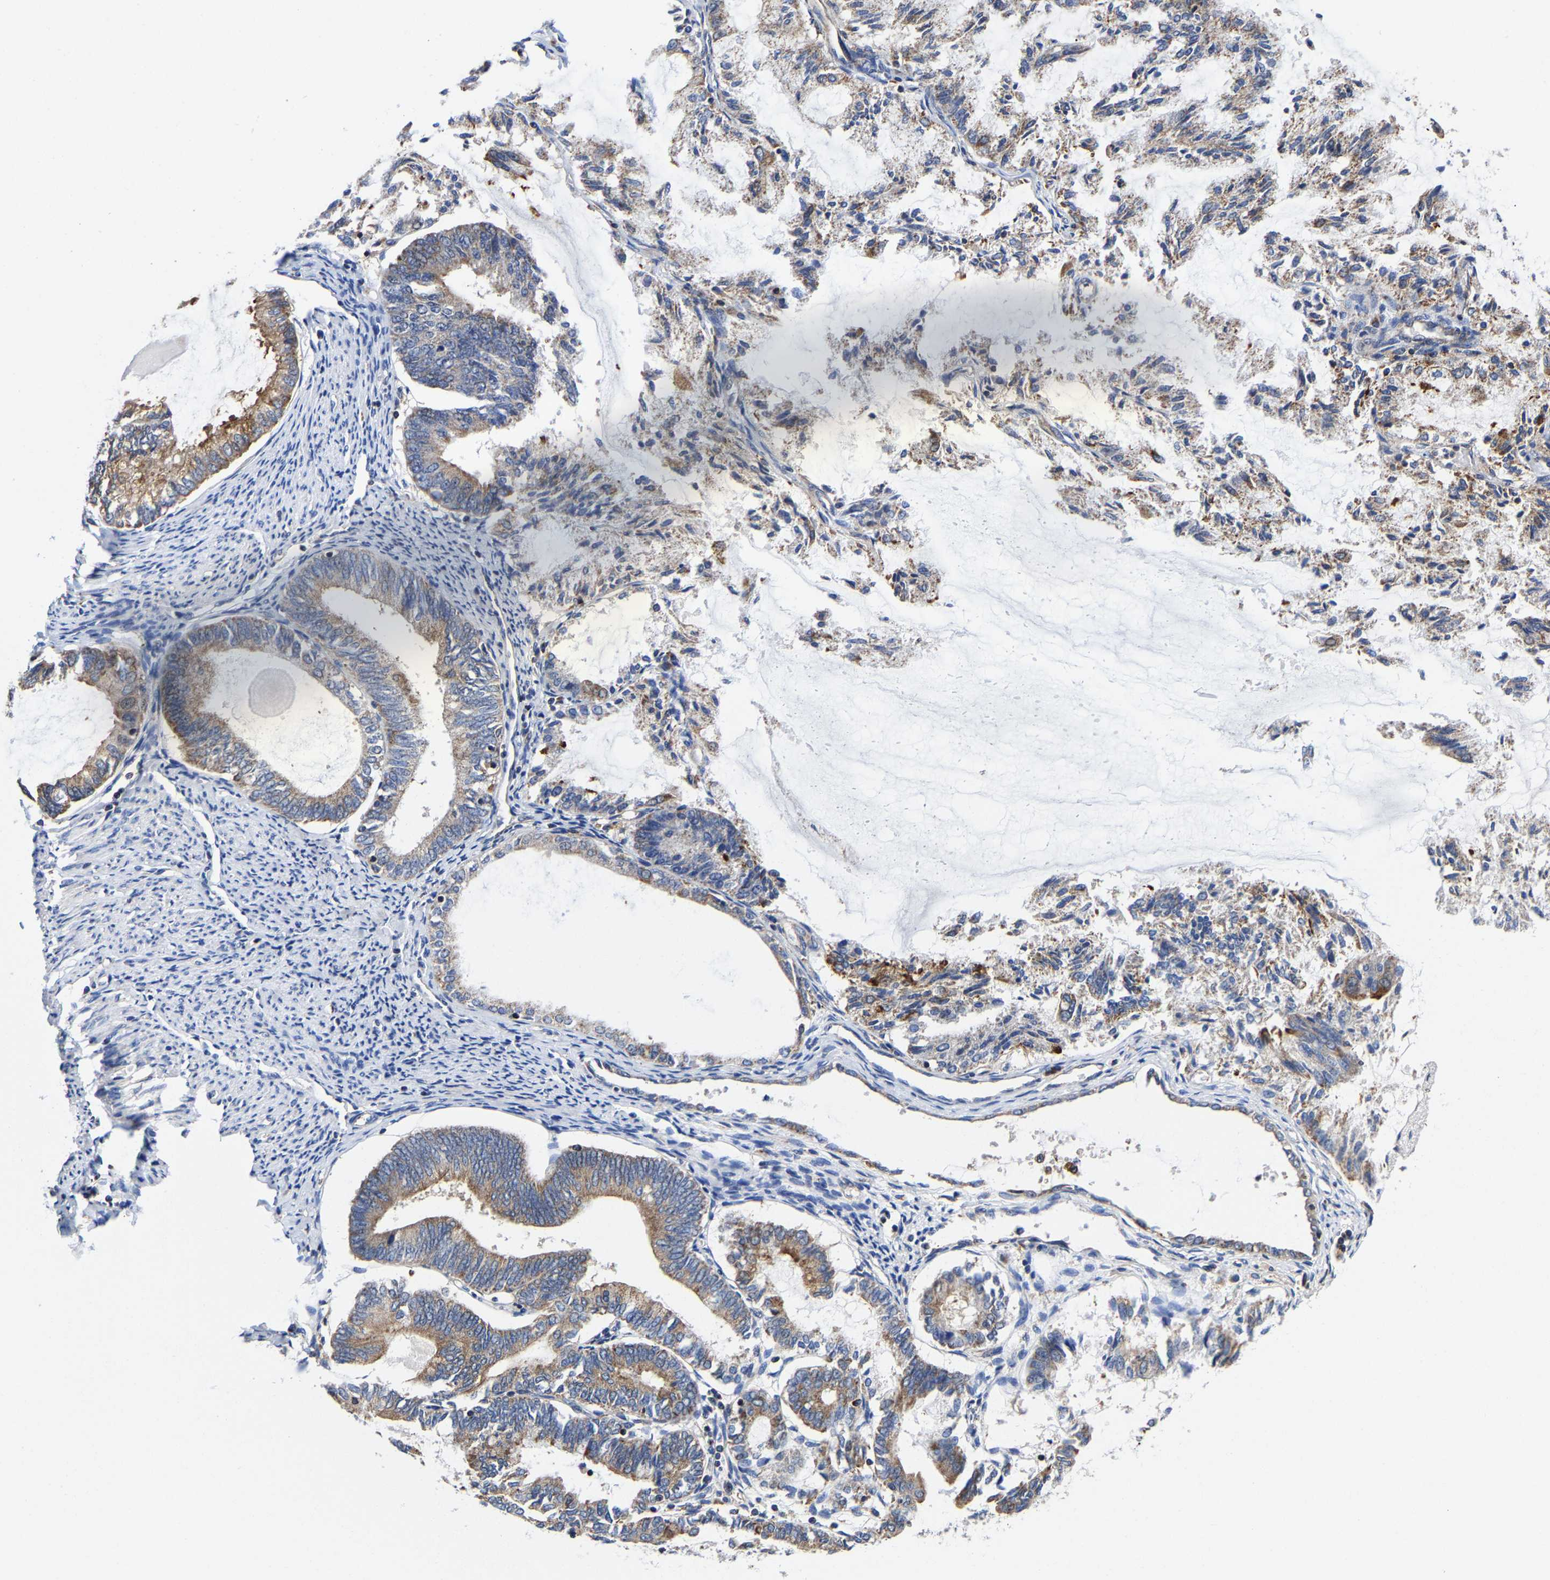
{"staining": {"intensity": "moderate", "quantity": ">75%", "location": "cytoplasmic/membranous"}, "tissue": "endometrial cancer", "cell_type": "Tumor cells", "image_type": "cancer", "snomed": [{"axis": "morphology", "description": "Adenocarcinoma, NOS"}, {"axis": "topography", "description": "Endometrium"}], "caption": "Endometrial cancer (adenocarcinoma) tissue exhibits moderate cytoplasmic/membranous positivity in approximately >75% of tumor cells", "gene": "PFKFB3", "patient": {"sex": "female", "age": 86}}